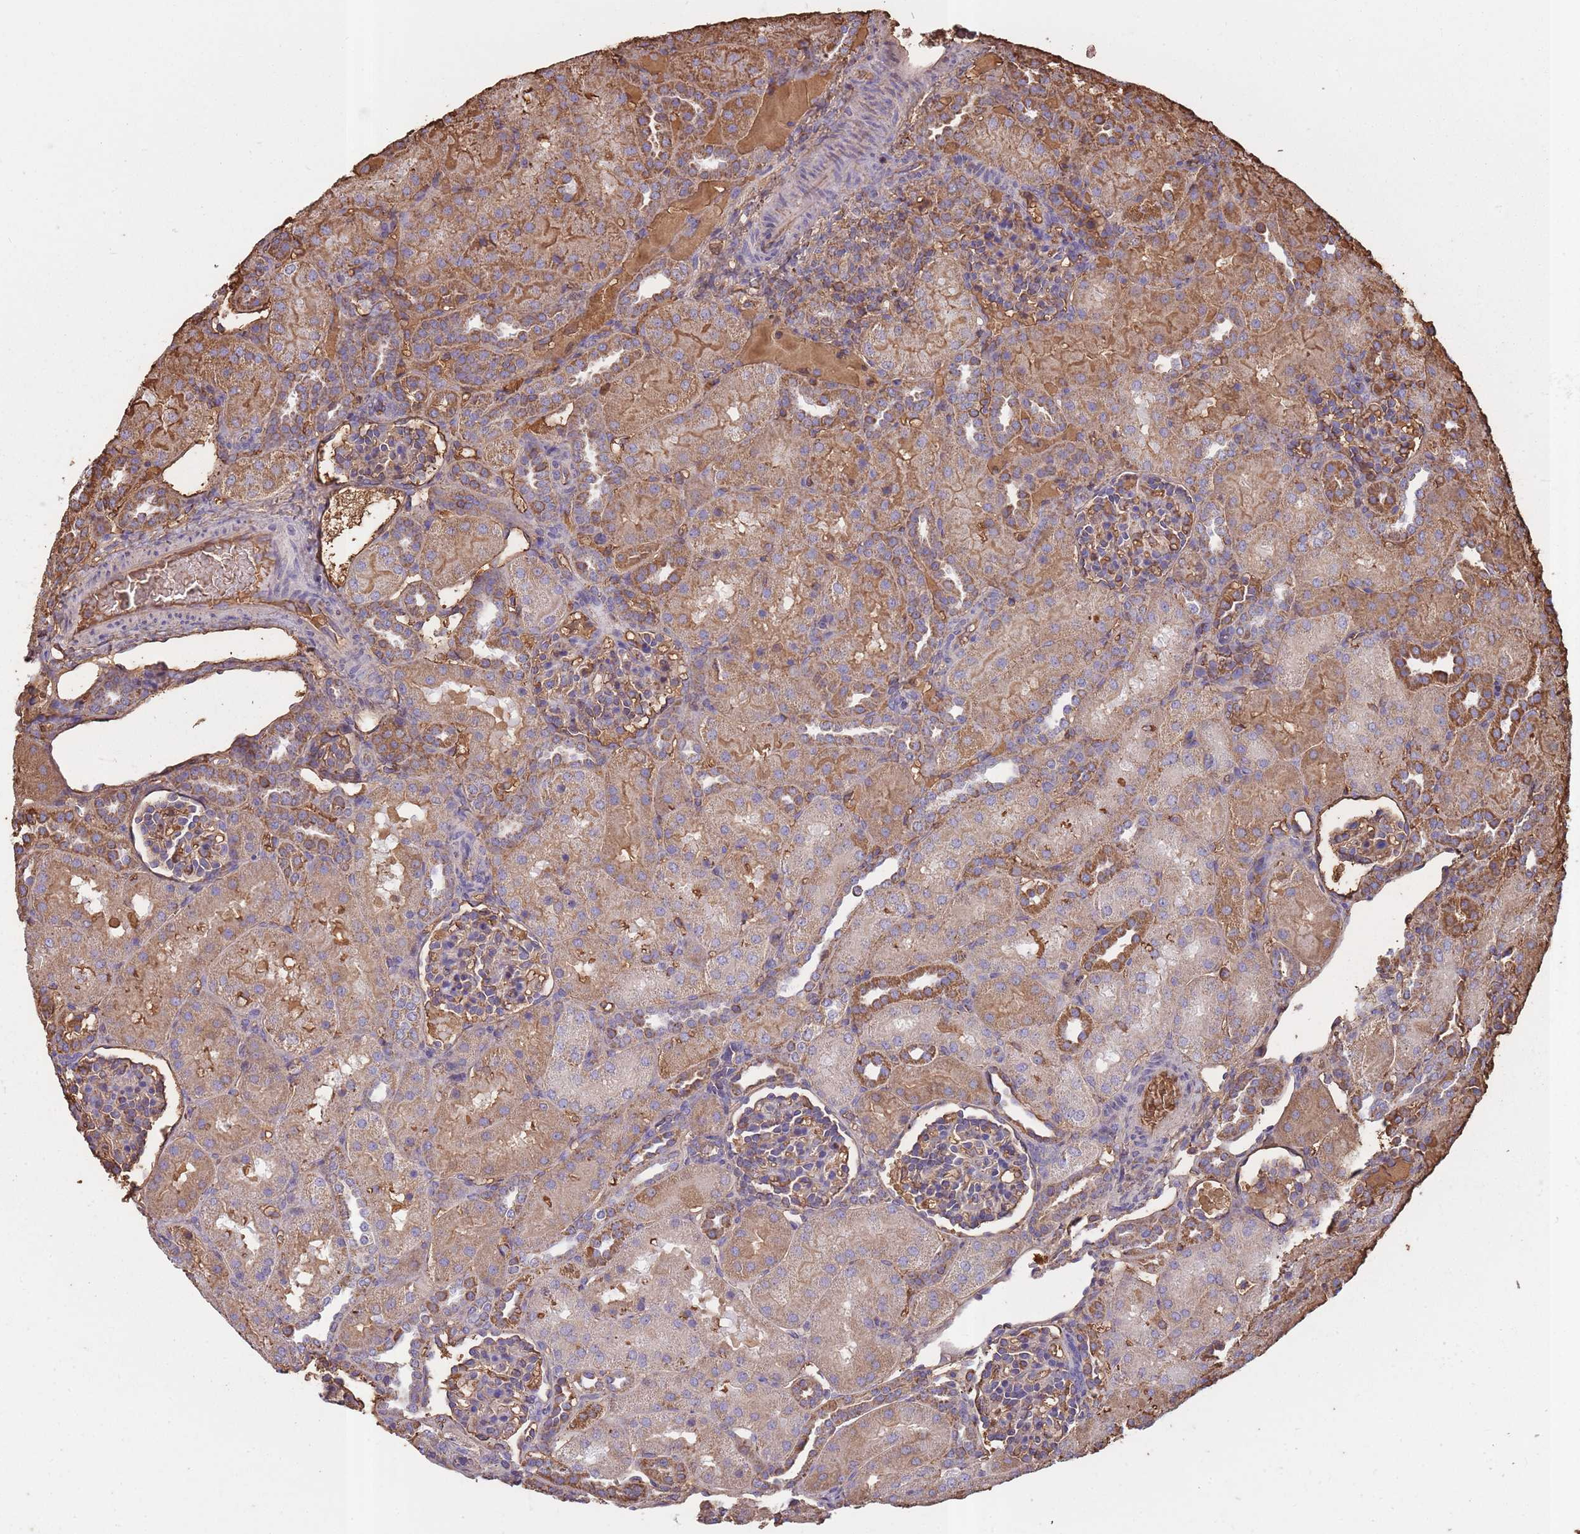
{"staining": {"intensity": "moderate", "quantity": "<25%", "location": "cytoplasmic/membranous"}, "tissue": "kidney", "cell_type": "Cells in glomeruli", "image_type": "normal", "snomed": [{"axis": "morphology", "description": "Normal tissue, NOS"}, {"axis": "topography", "description": "Kidney"}], "caption": "High-power microscopy captured an immunohistochemistry image of unremarkable kidney, revealing moderate cytoplasmic/membranous positivity in approximately <25% of cells in glomeruli. Using DAB (brown) and hematoxylin (blue) stains, captured at high magnification using brightfield microscopy.", "gene": "KAT2A", "patient": {"sex": "male", "age": 1}}